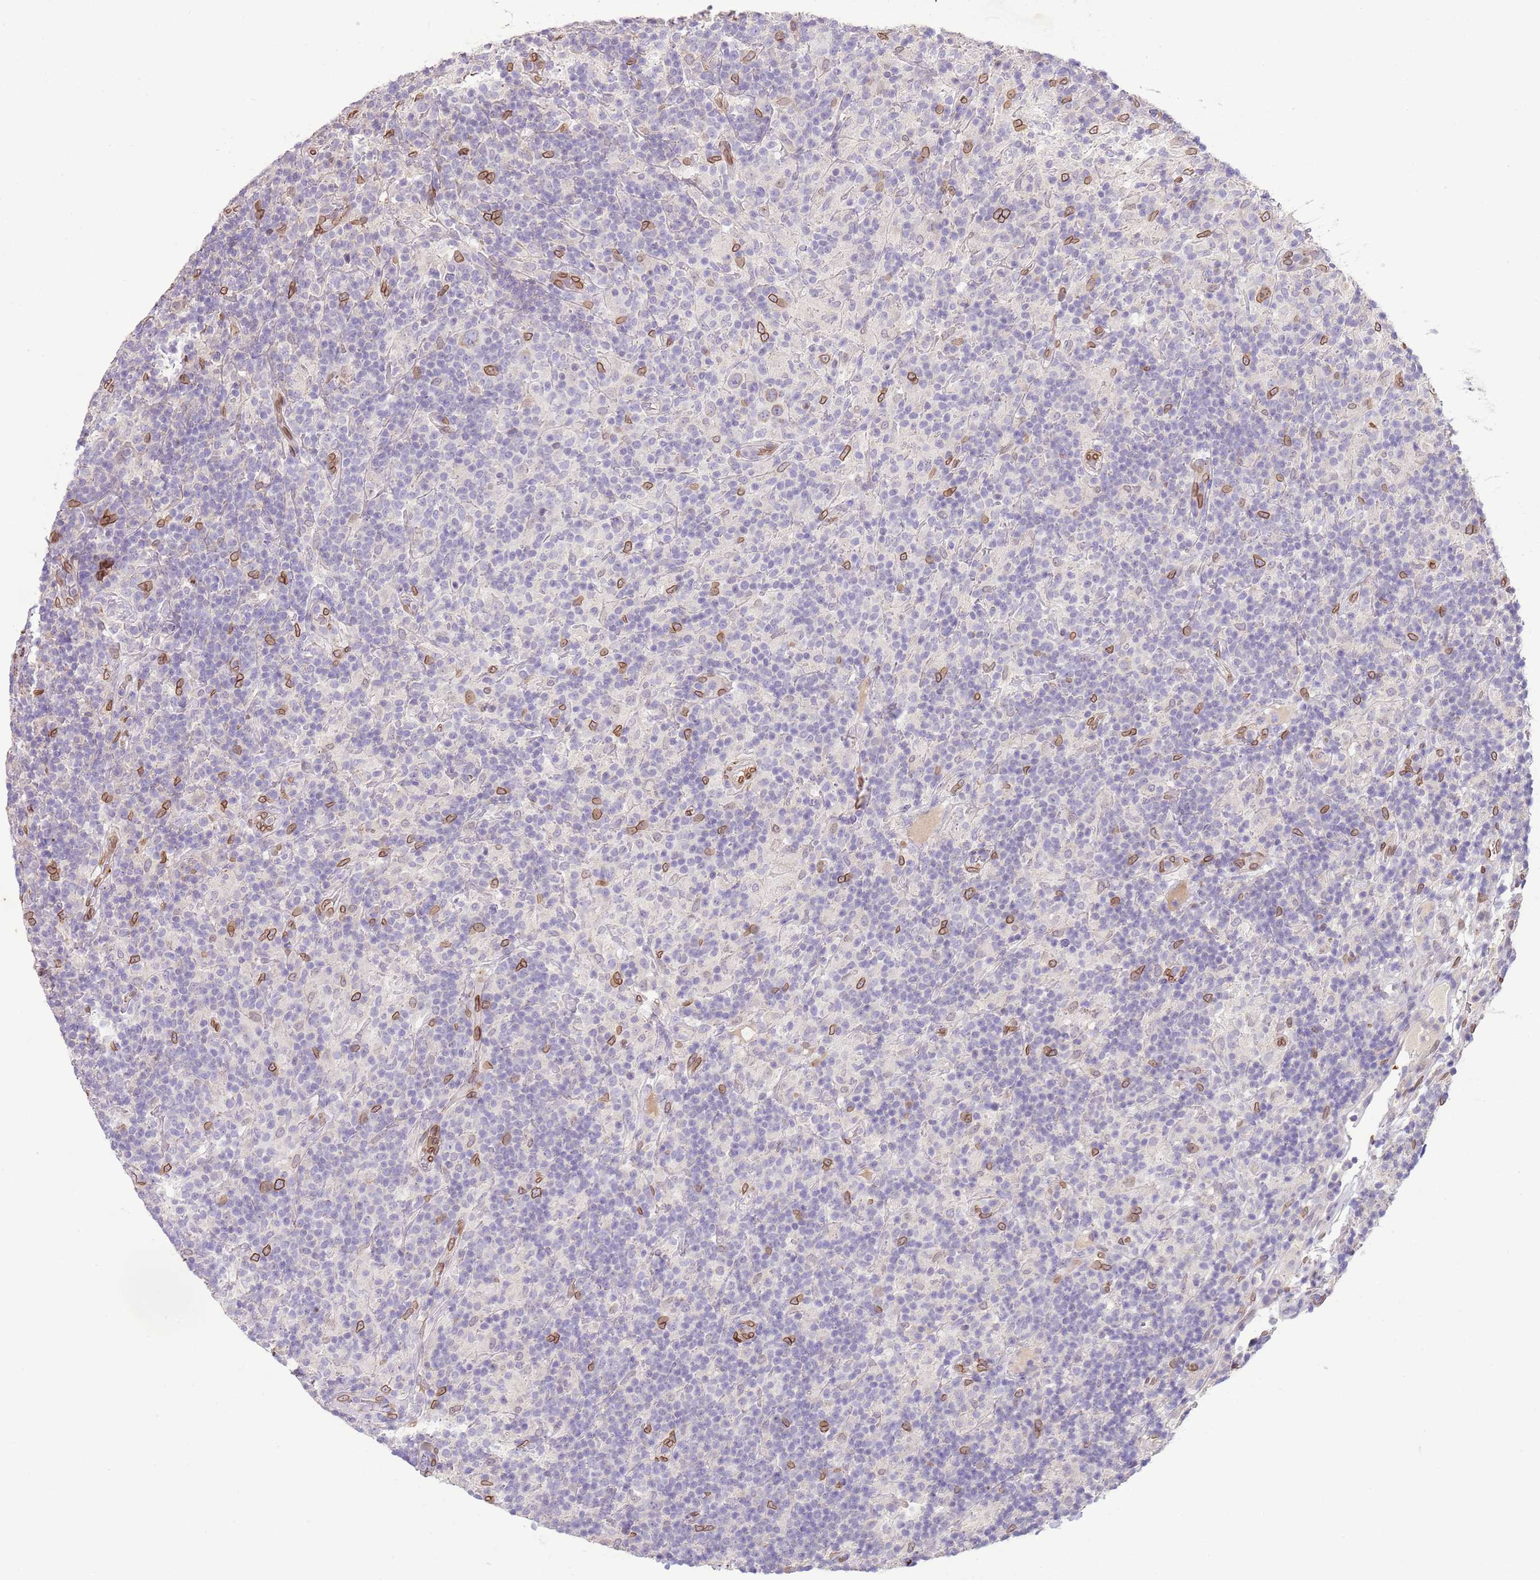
{"staining": {"intensity": "negative", "quantity": "none", "location": "none"}, "tissue": "lymphoma", "cell_type": "Tumor cells", "image_type": "cancer", "snomed": [{"axis": "morphology", "description": "Hodgkin's disease, NOS"}, {"axis": "topography", "description": "Lymph node"}], "caption": "A photomicrograph of Hodgkin's disease stained for a protein displays no brown staining in tumor cells.", "gene": "TMEM47", "patient": {"sex": "male", "age": 70}}